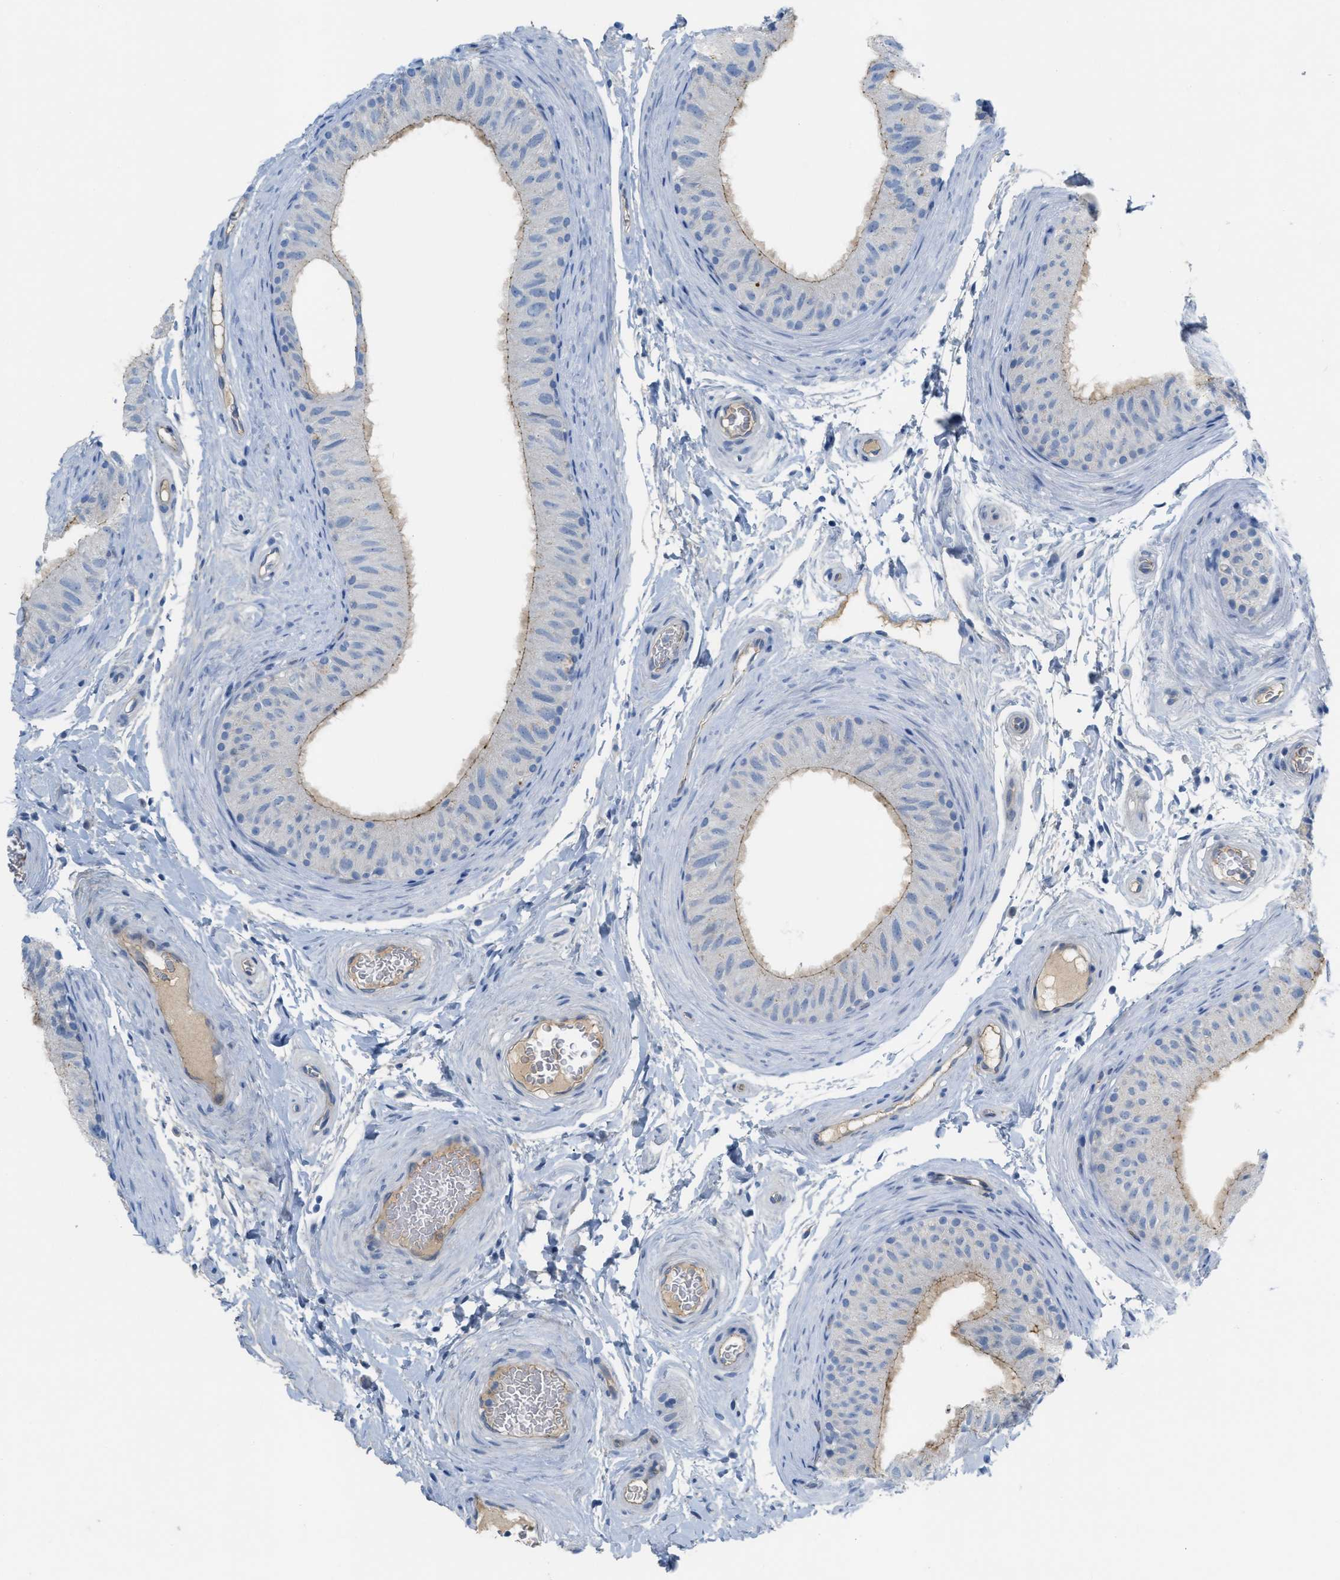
{"staining": {"intensity": "moderate", "quantity": "<25%", "location": "cytoplasmic/membranous"}, "tissue": "epididymis", "cell_type": "Glandular cells", "image_type": "normal", "snomed": [{"axis": "morphology", "description": "Normal tissue, NOS"}, {"axis": "topography", "description": "Epididymis"}], "caption": "Immunohistochemical staining of unremarkable epididymis shows <25% levels of moderate cytoplasmic/membranous protein positivity in approximately <25% of glandular cells. (Stains: DAB (3,3'-diaminobenzidine) in brown, nuclei in blue, Microscopy: brightfield microscopy at high magnification).", "gene": "CRB3", "patient": {"sex": "male", "age": 46}}